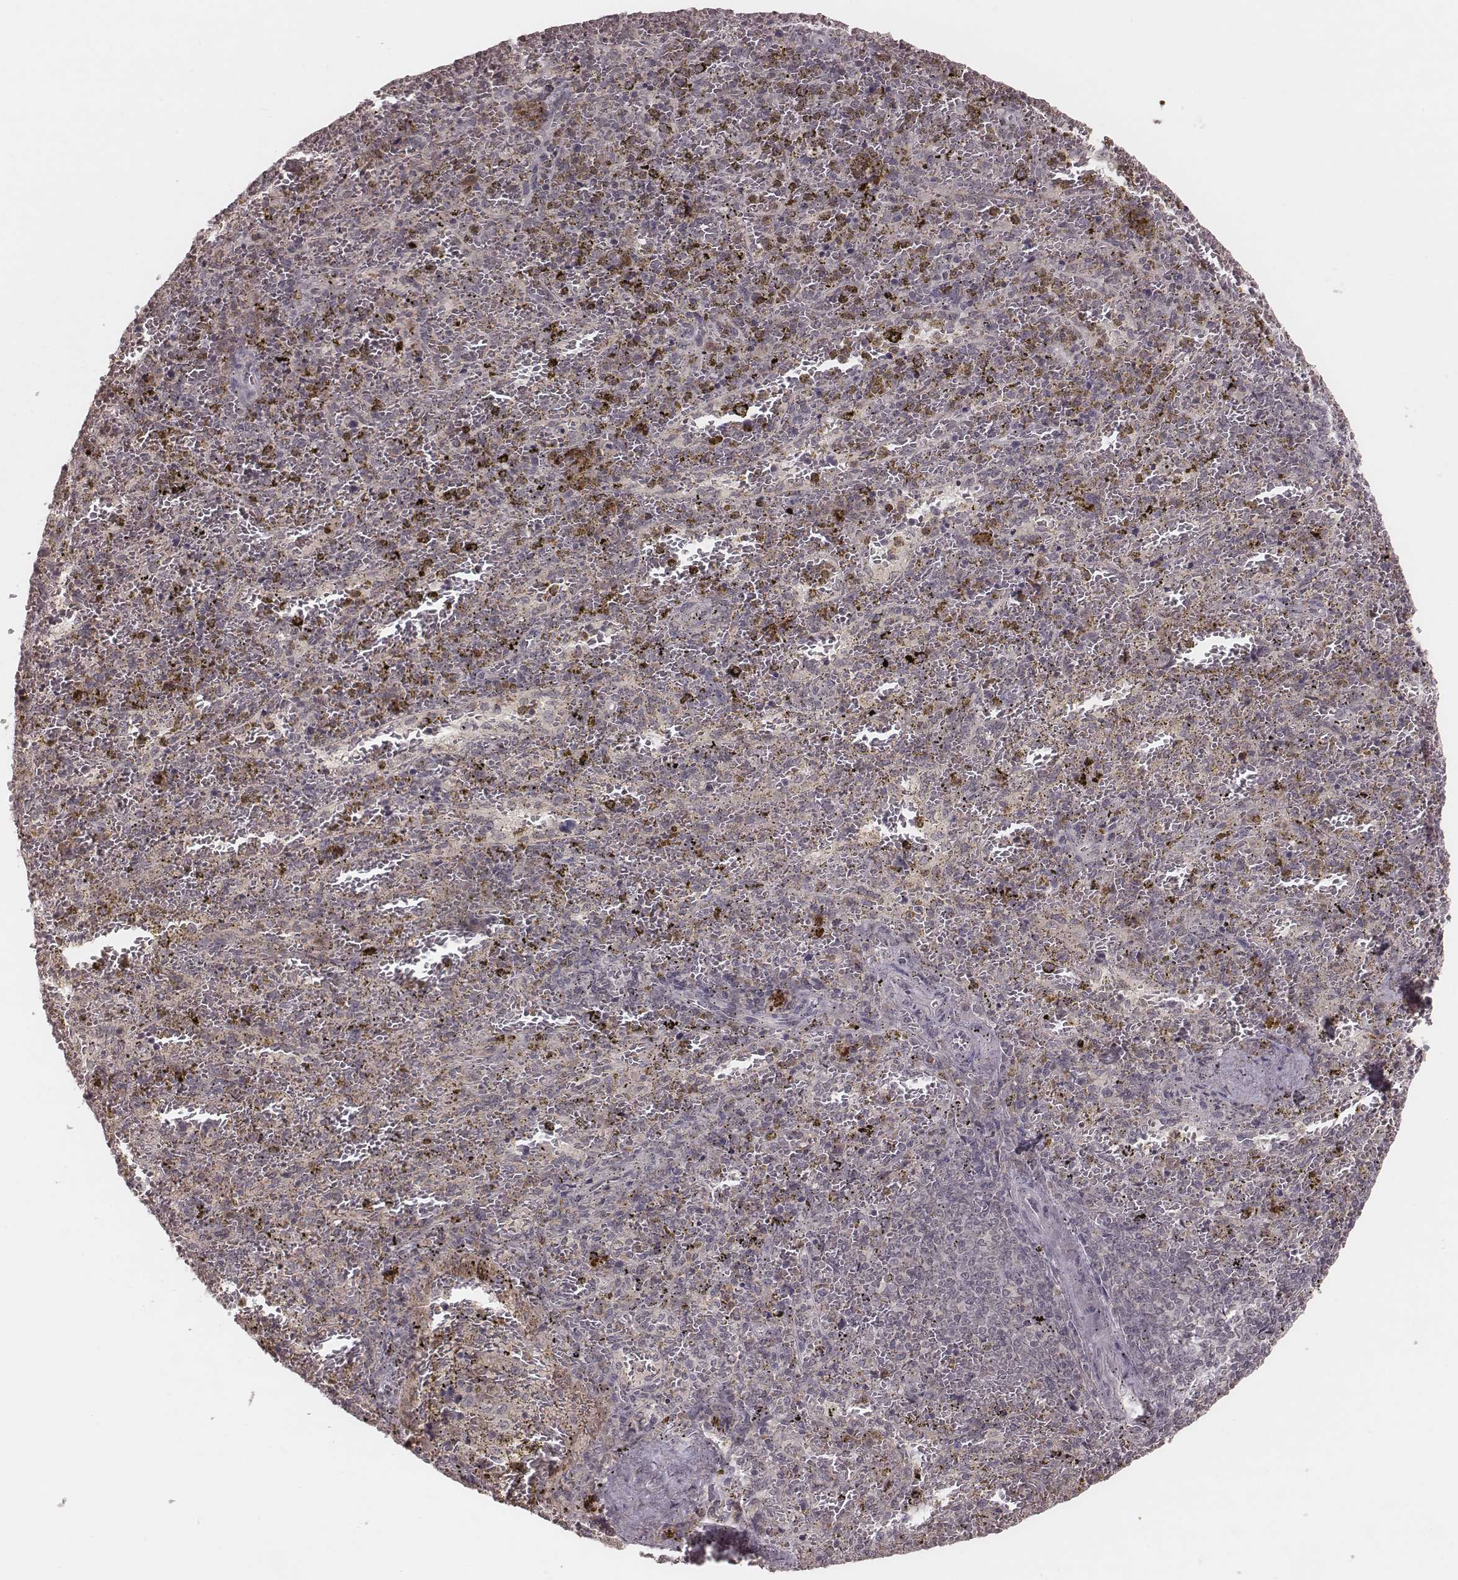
{"staining": {"intensity": "negative", "quantity": "none", "location": "none"}, "tissue": "spleen", "cell_type": "Cells in red pulp", "image_type": "normal", "snomed": [{"axis": "morphology", "description": "Normal tissue, NOS"}, {"axis": "topography", "description": "Spleen"}], "caption": "Immunohistochemical staining of normal human spleen reveals no significant staining in cells in red pulp.", "gene": "IL5", "patient": {"sex": "female", "age": 50}}